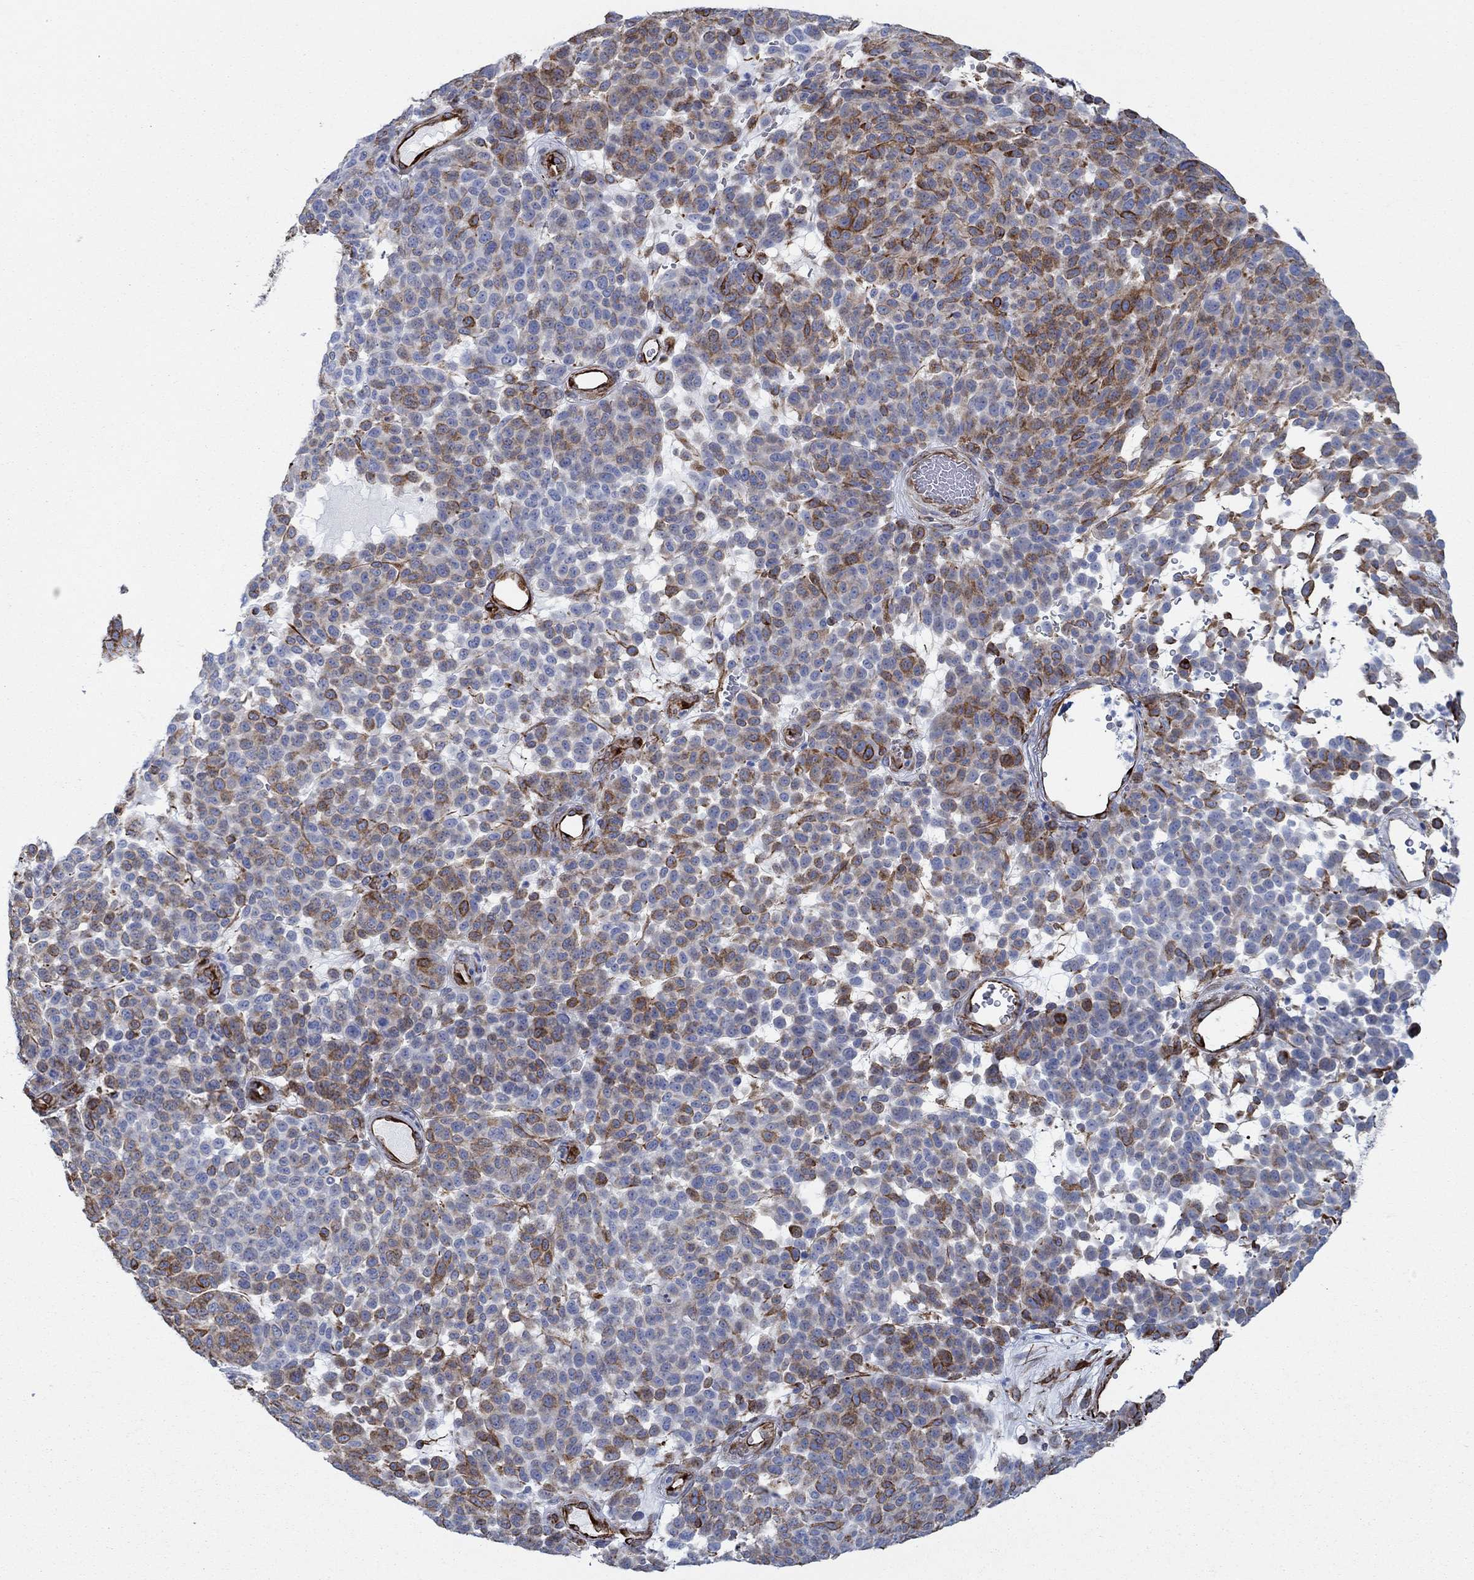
{"staining": {"intensity": "strong", "quantity": "25%-75%", "location": "cytoplasmic/membranous"}, "tissue": "melanoma", "cell_type": "Tumor cells", "image_type": "cancer", "snomed": [{"axis": "morphology", "description": "Malignant melanoma, NOS"}, {"axis": "topography", "description": "Skin"}], "caption": "This image displays immunohistochemistry staining of human melanoma, with high strong cytoplasmic/membranous expression in about 25%-75% of tumor cells.", "gene": "STC2", "patient": {"sex": "male", "age": 59}}